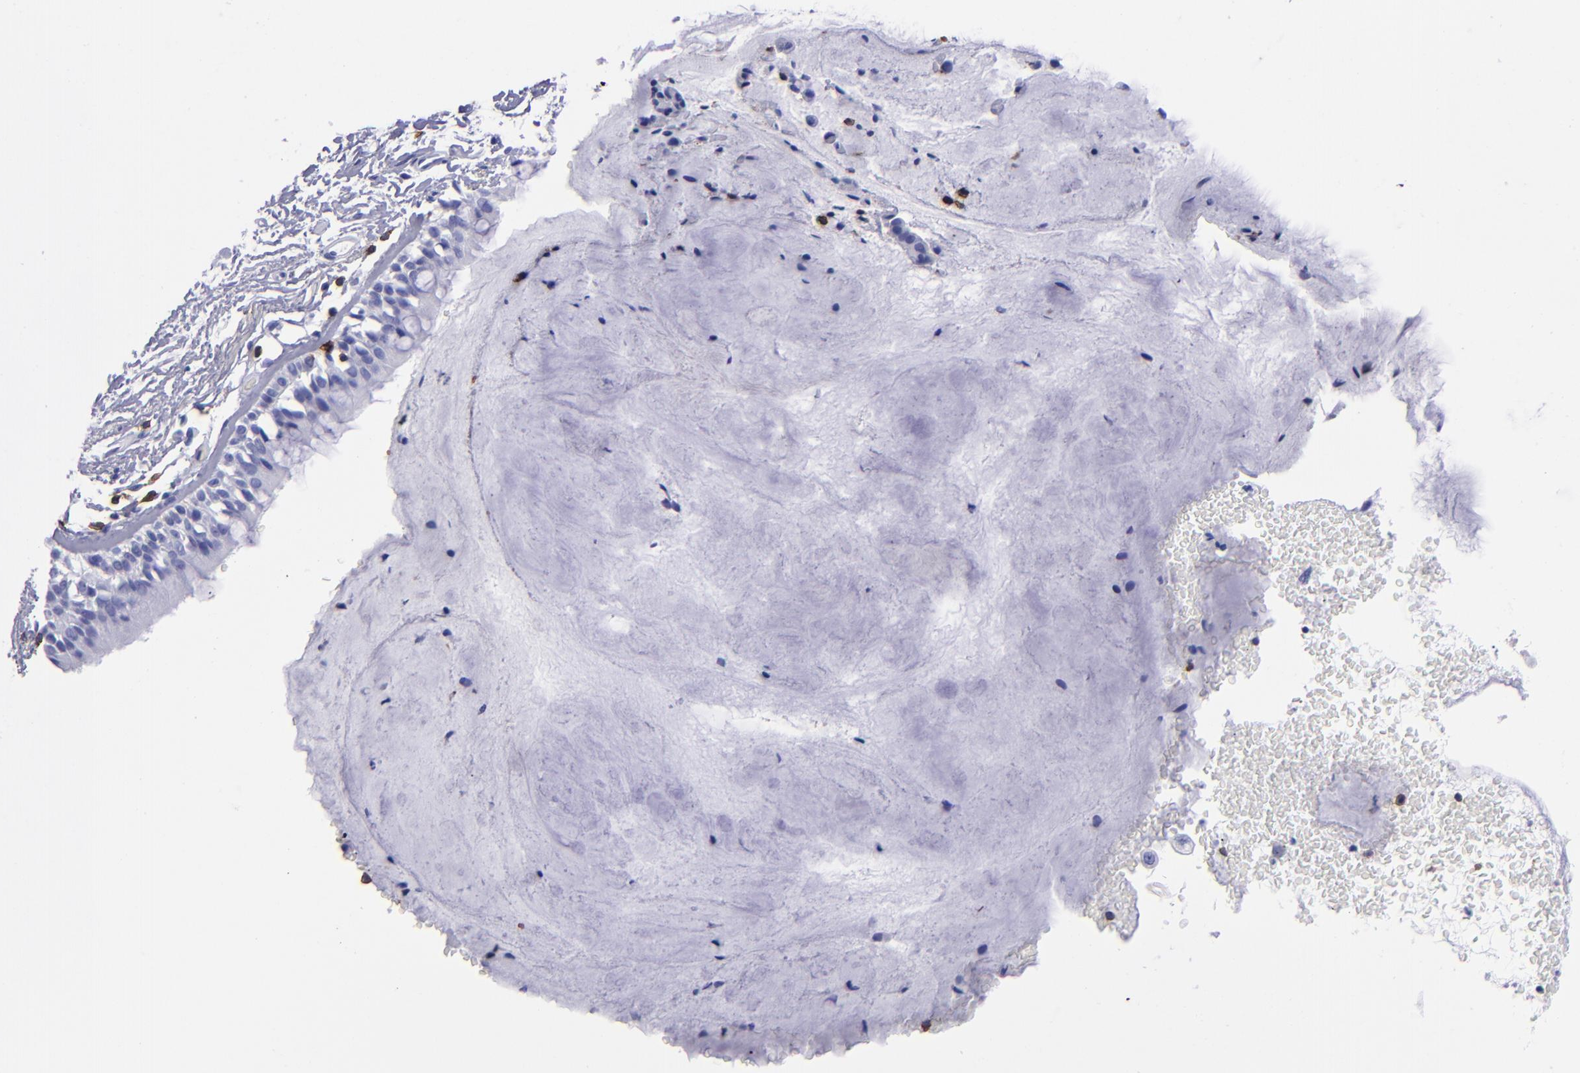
{"staining": {"intensity": "negative", "quantity": "none", "location": "none"}, "tissue": "bronchus", "cell_type": "Respiratory epithelial cells", "image_type": "normal", "snomed": [{"axis": "morphology", "description": "Normal tissue, NOS"}, {"axis": "topography", "description": "Lymph node of abdomen"}, {"axis": "topography", "description": "Lymph node of pelvis"}], "caption": "Human bronchus stained for a protein using IHC demonstrates no staining in respiratory epithelial cells.", "gene": "CD6", "patient": {"sex": "female", "age": 65}}